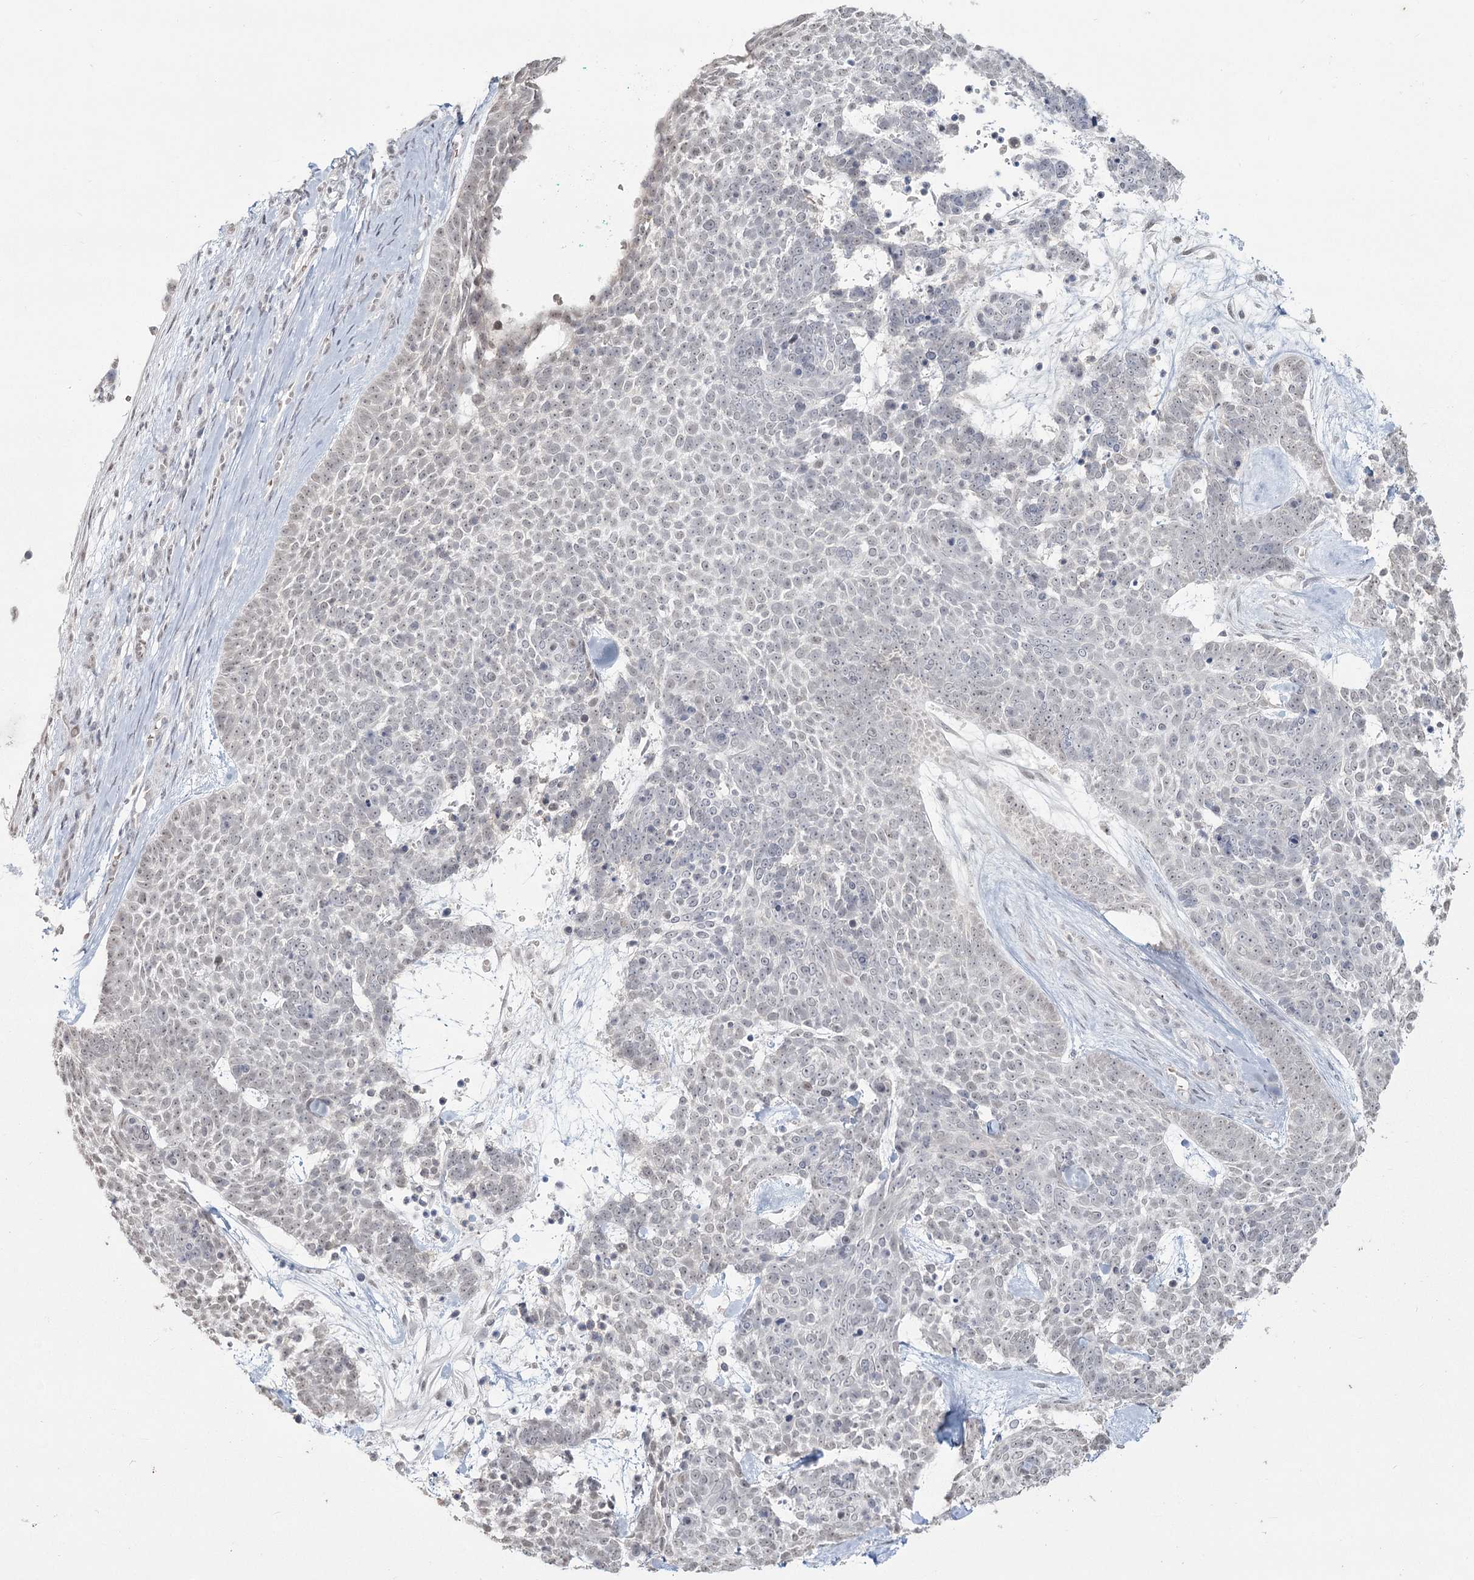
{"staining": {"intensity": "negative", "quantity": "none", "location": "none"}, "tissue": "skin cancer", "cell_type": "Tumor cells", "image_type": "cancer", "snomed": [{"axis": "morphology", "description": "Basal cell carcinoma"}, {"axis": "topography", "description": "Skin"}], "caption": "This is an IHC micrograph of human skin basal cell carcinoma. There is no staining in tumor cells.", "gene": "LY6G5C", "patient": {"sex": "female", "age": 81}}